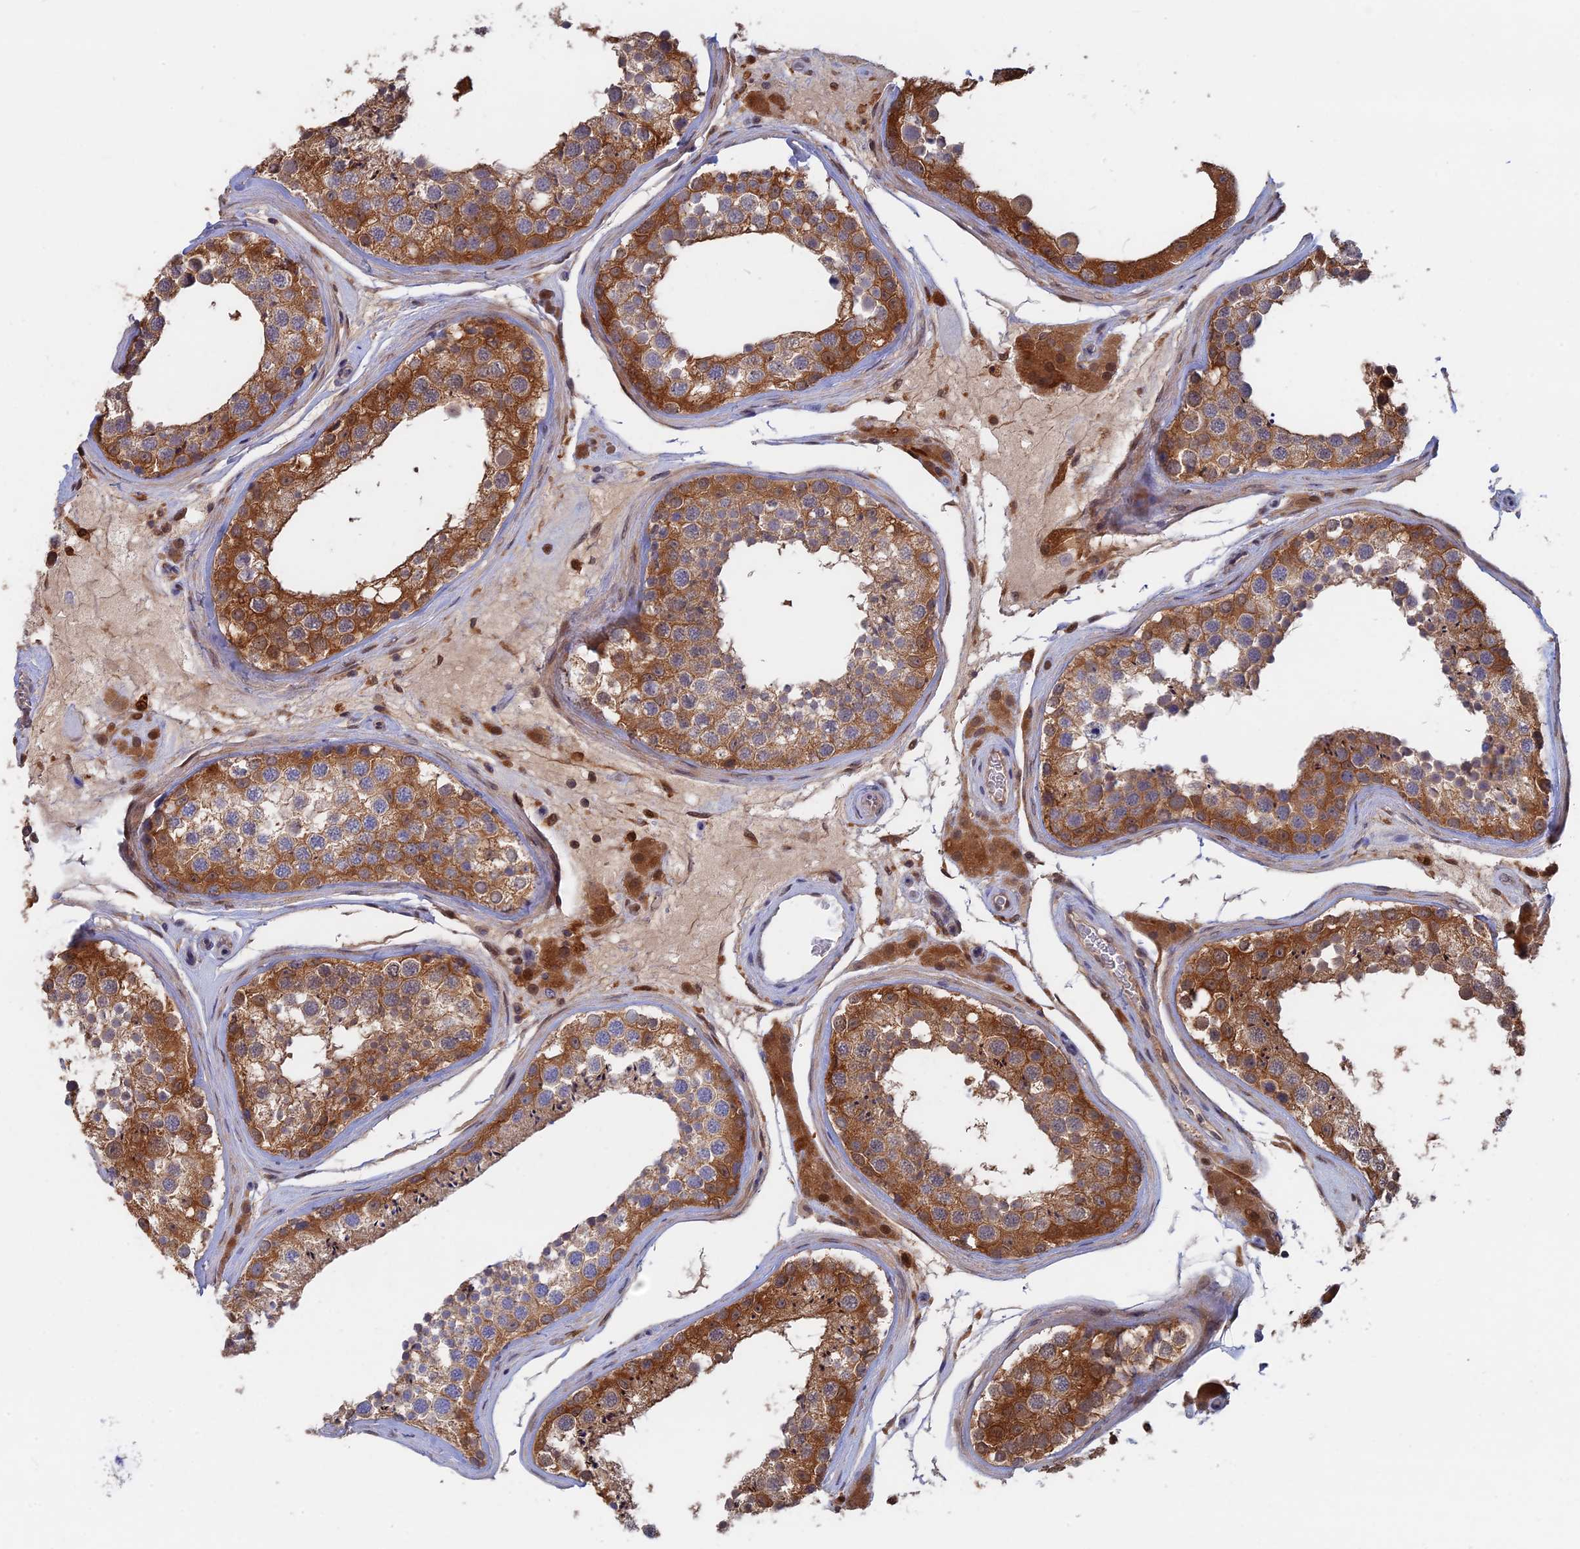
{"staining": {"intensity": "moderate", "quantity": ">75%", "location": "cytoplasmic/membranous"}, "tissue": "testis", "cell_type": "Cells in seminiferous ducts", "image_type": "normal", "snomed": [{"axis": "morphology", "description": "Normal tissue, NOS"}, {"axis": "topography", "description": "Testis"}], "caption": "Testis stained with DAB (3,3'-diaminobenzidine) IHC exhibits medium levels of moderate cytoplasmic/membranous positivity in approximately >75% of cells in seminiferous ducts.", "gene": "BLVRA", "patient": {"sex": "male", "age": 46}}